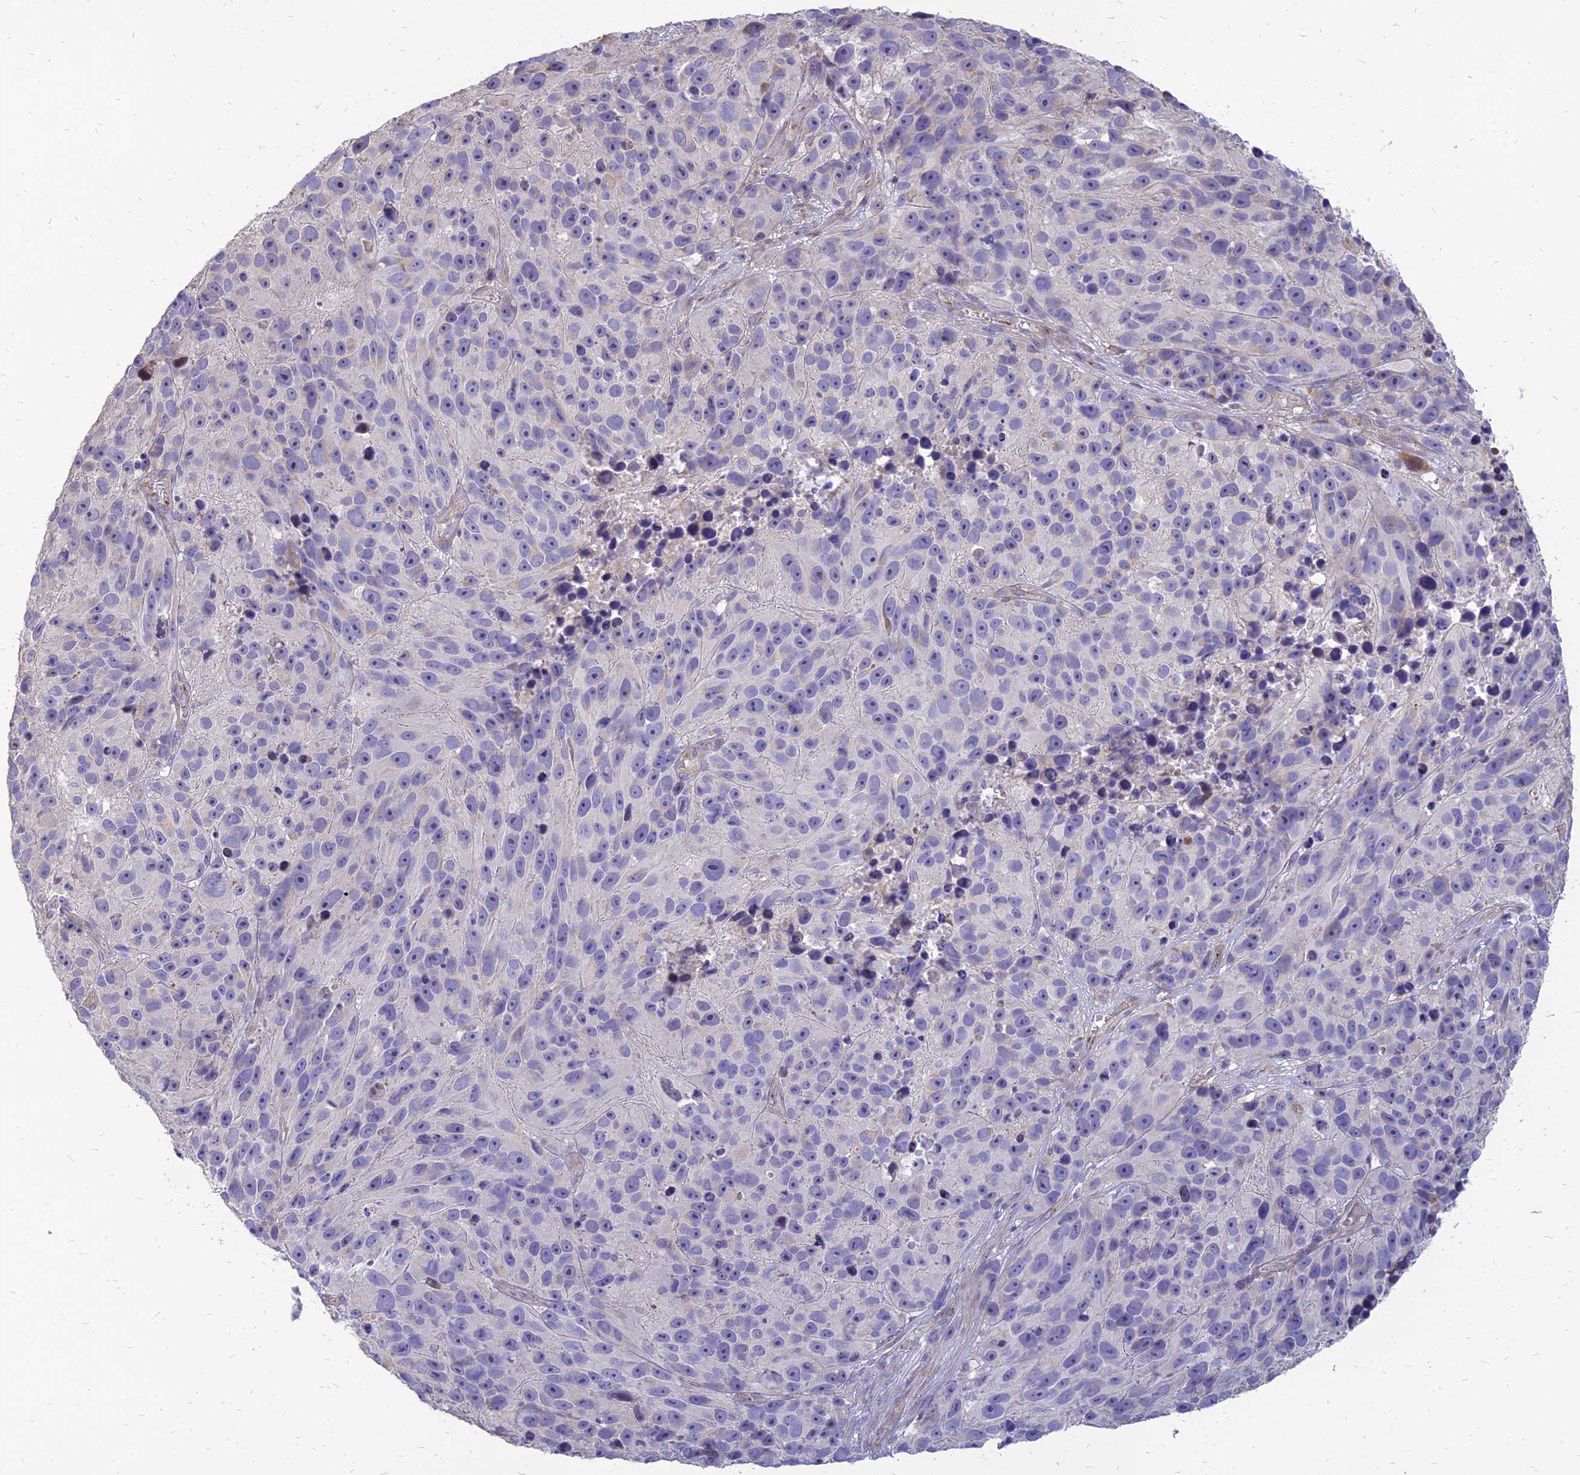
{"staining": {"intensity": "negative", "quantity": "none", "location": "none"}, "tissue": "melanoma", "cell_type": "Tumor cells", "image_type": "cancer", "snomed": [{"axis": "morphology", "description": "Malignant melanoma, NOS"}, {"axis": "topography", "description": "Skin"}], "caption": "Immunohistochemistry micrograph of neoplastic tissue: human melanoma stained with DAB reveals no significant protein staining in tumor cells.", "gene": "ST3GAL6", "patient": {"sex": "male", "age": 84}}